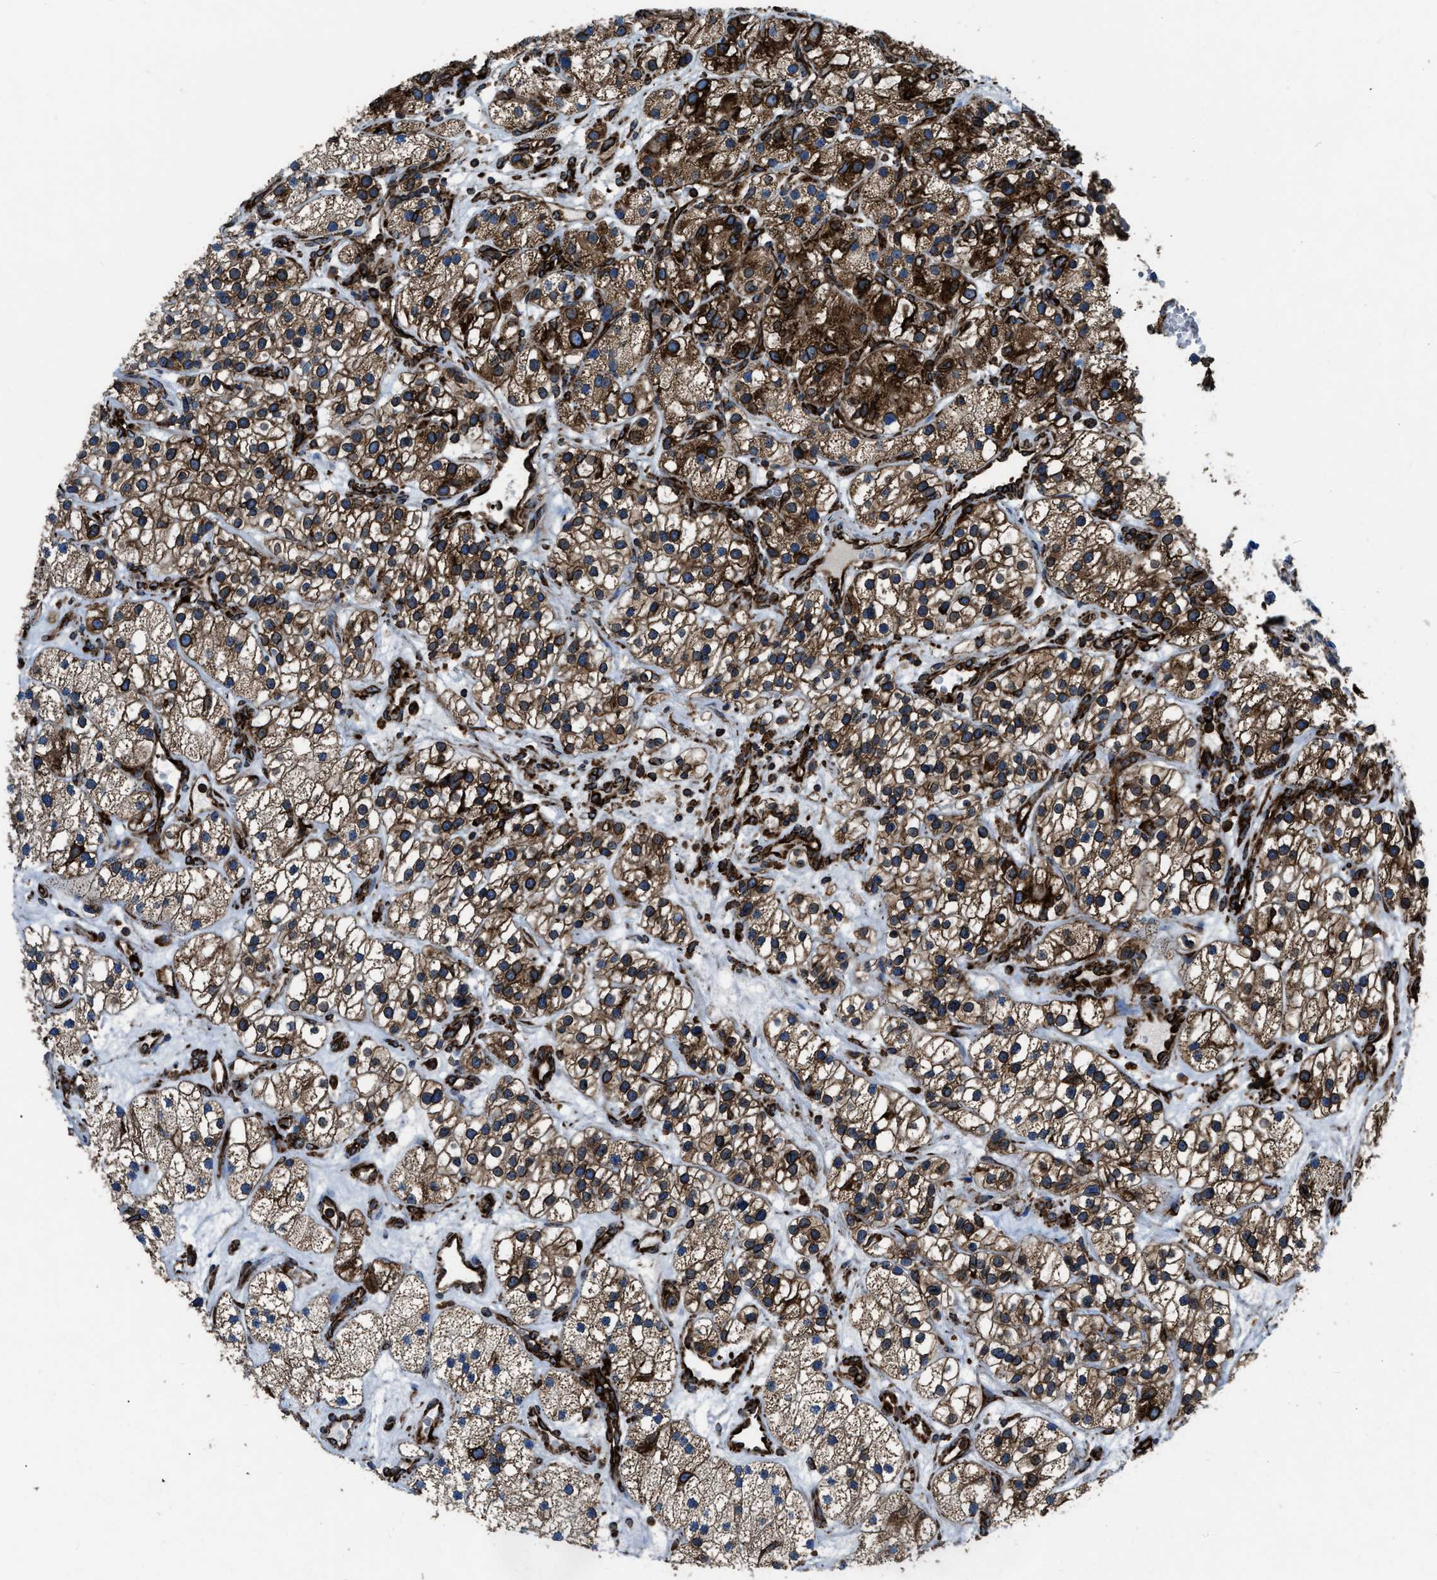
{"staining": {"intensity": "strong", "quantity": ">75%", "location": "cytoplasmic/membranous"}, "tissue": "renal cancer", "cell_type": "Tumor cells", "image_type": "cancer", "snomed": [{"axis": "morphology", "description": "Adenocarcinoma, NOS"}, {"axis": "topography", "description": "Kidney"}], "caption": "A high-resolution micrograph shows IHC staining of renal cancer (adenocarcinoma), which shows strong cytoplasmic/membranous positivity in about >75% of tumor cells.", "gene": "CAPRIN1", "patient": {"sex": "female", "age": 57}}